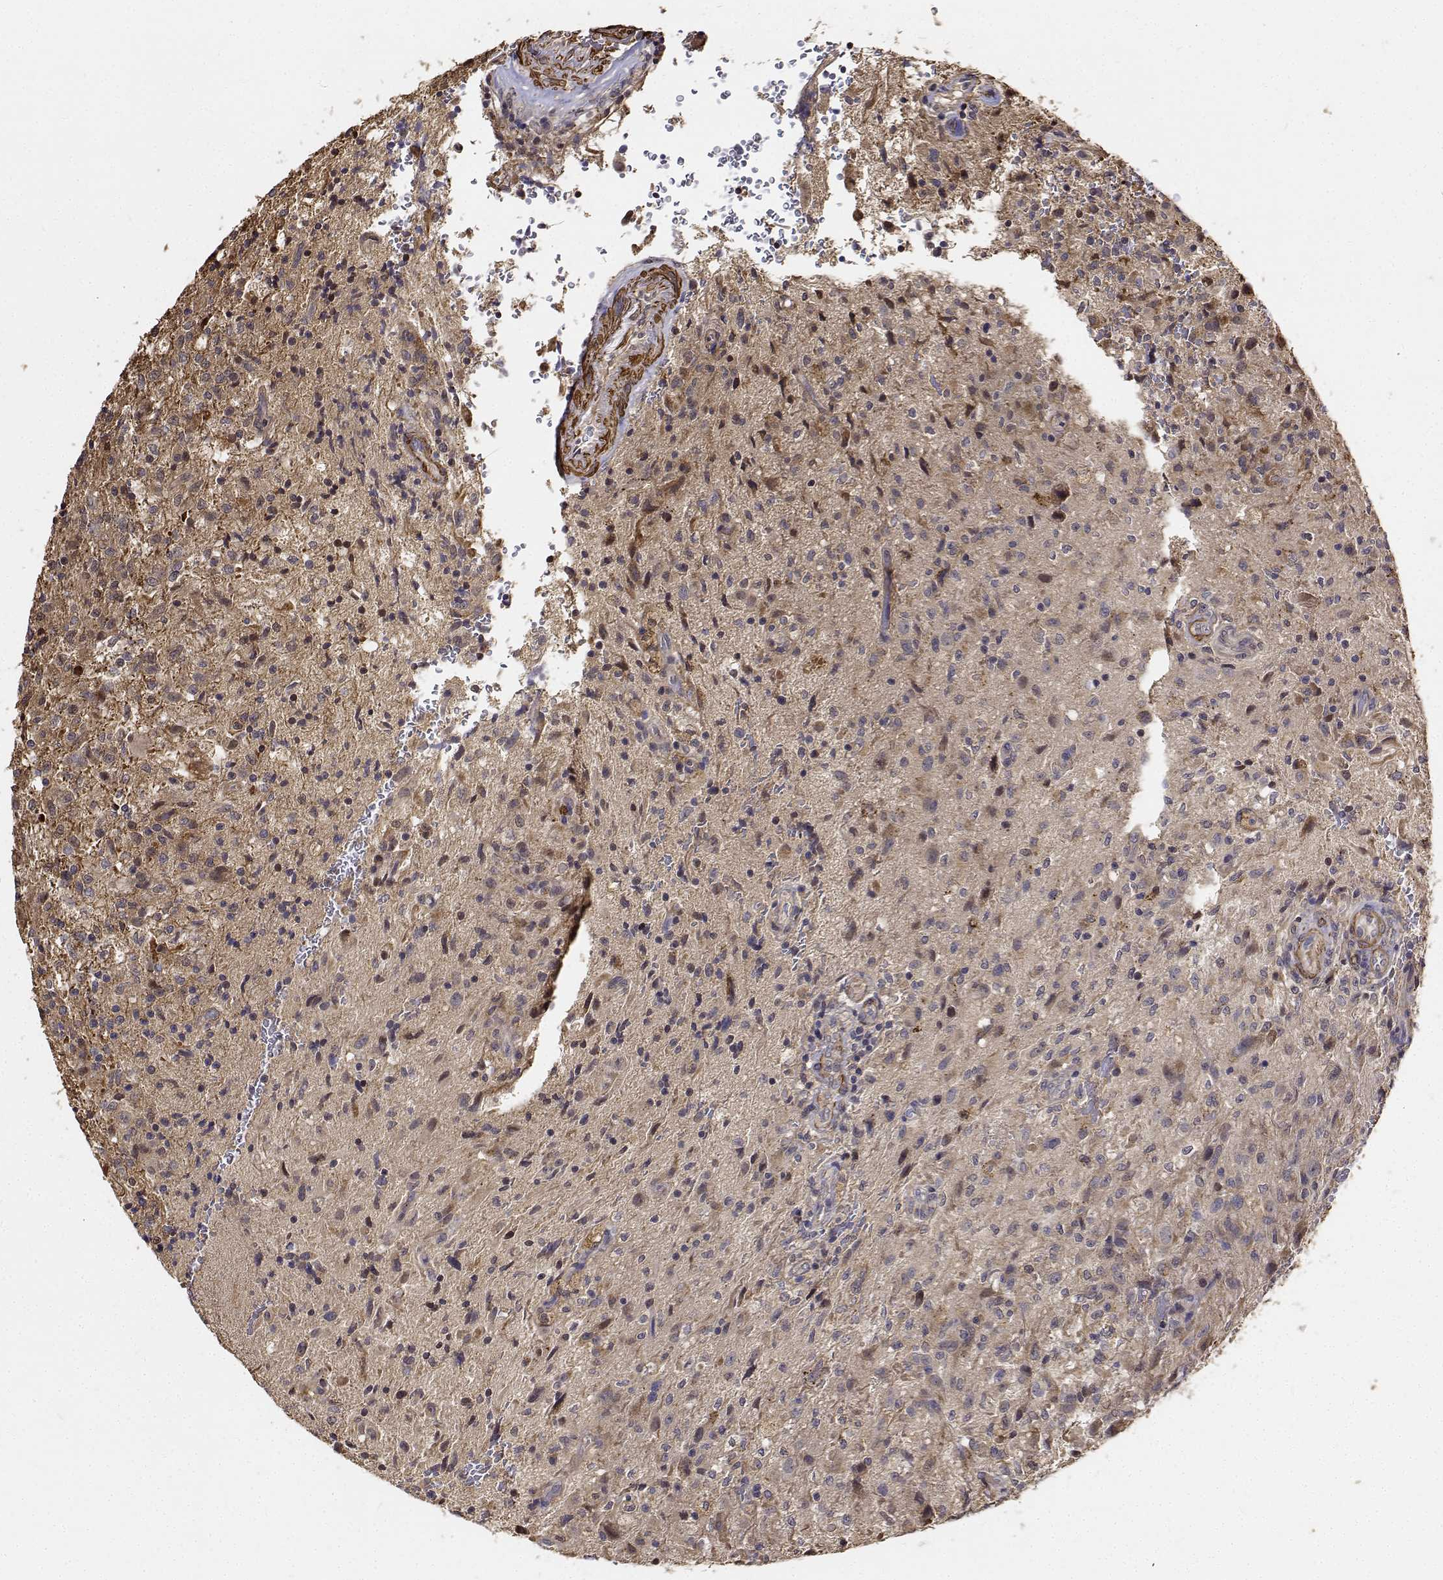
{"staining": {"intensity": "negative", "quantity": "none", "location": "none"}, "tissue": "glioma", "cell_type": "Tumor cells", "image_type": "cancer", "snomed": [{"axis": "morphology", "description": "Glioma, malignant, High grade"}, {"axis": "topography", "description": "Brain"}], "caption": "IHC micrograph of neoplastic tissue: human glioma stained with DAB demonstrates no significant protein staining in tumor cells.", "gene": "PCID2", "patient": {"sex": "male", "age": 68}}